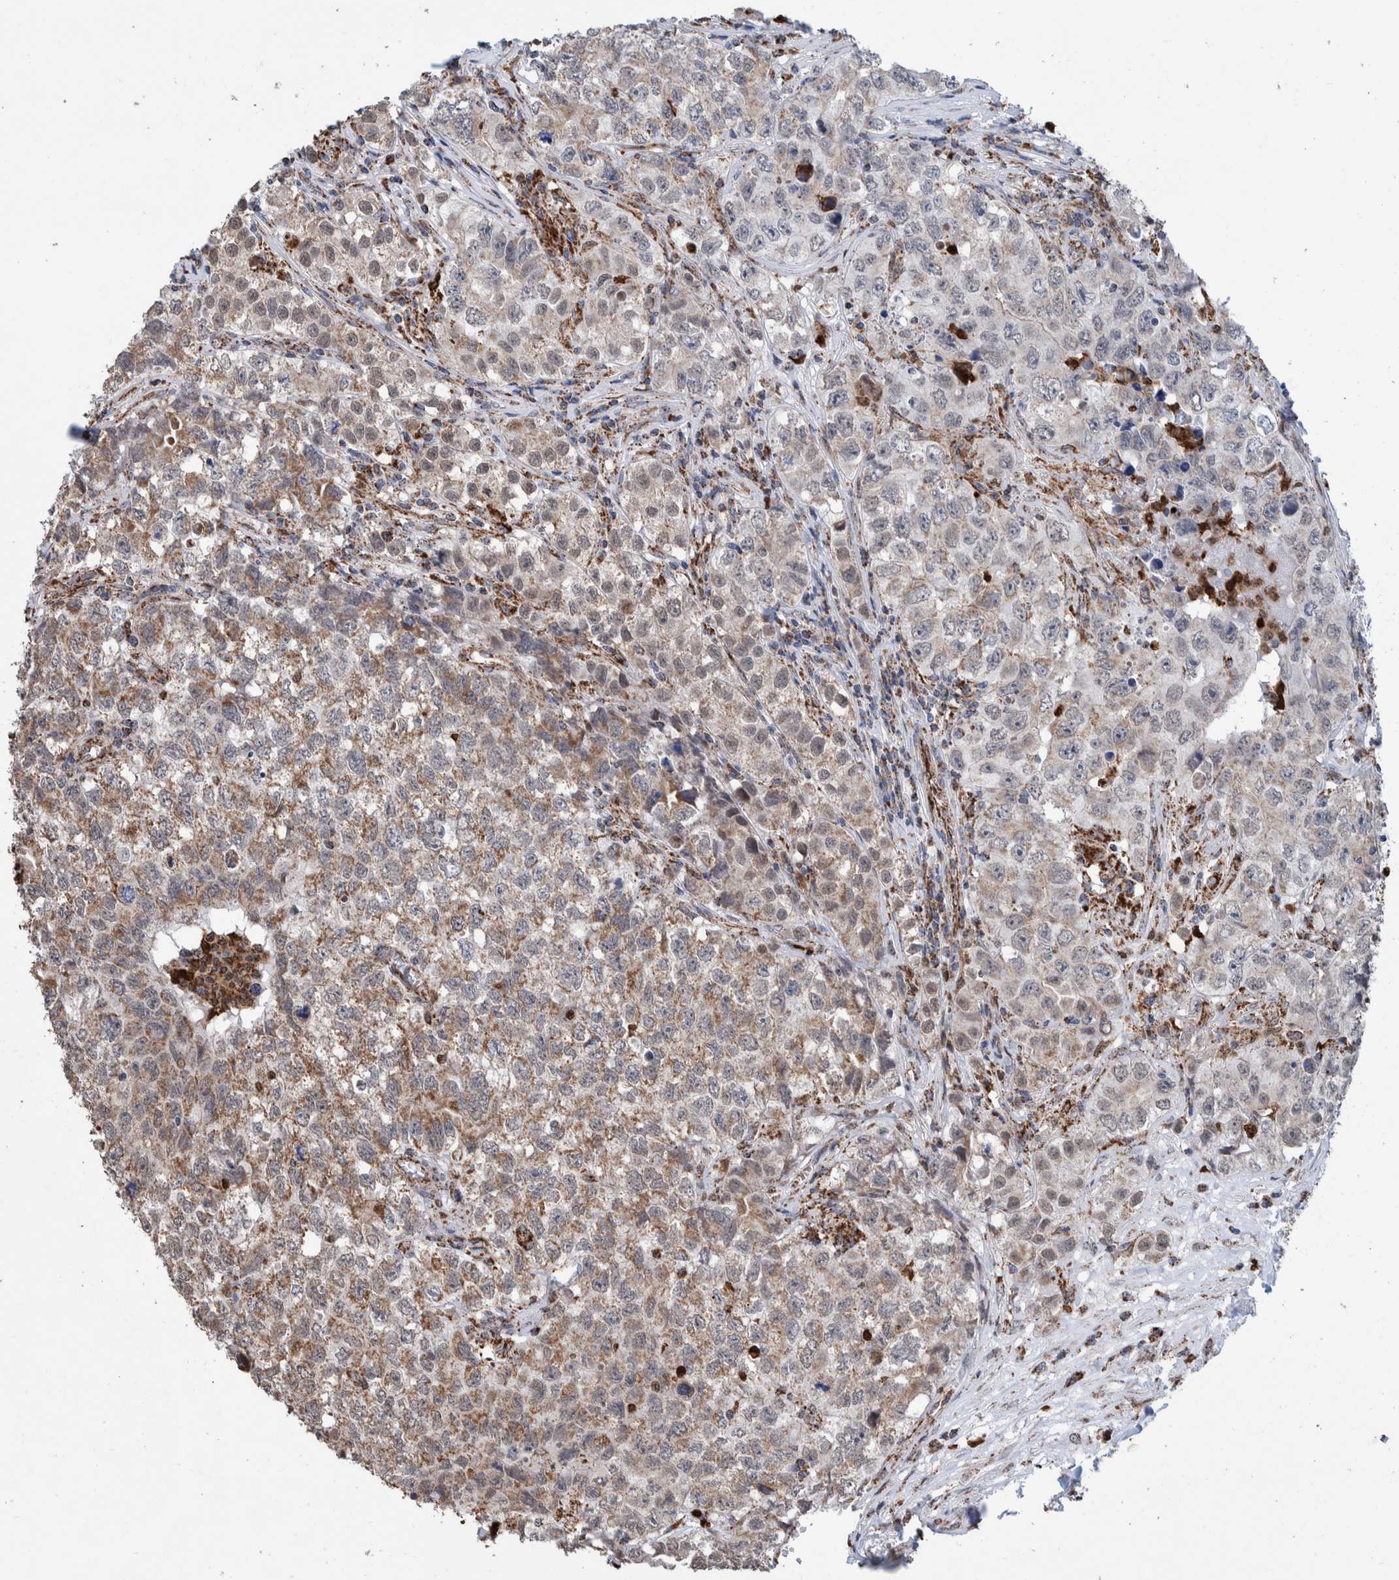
{"staining": {"intensity": "weak", "quantity": "25%-75%", "location": "cytoplasmic/membranous"}, "tissue": "testis cancer", "cell_type": "Tumor cells", "image_type": "cancer", "snomed": [{"axis": "morphology", "description": "Seminoma, NOS"}, {"axis": "morphology", "description": "Carcinoma, Embryonal, NOS"}, {"axis": "topography", "description": "Testis"}], "caption": "Testis cancer (seminoma) tissue exhibits weak cytoplasmic/membranous positivity in about 25%-75% of tumor cells The staining is performed using DAB (3,3'-diaminobenzidine) brown chromogen to label protein expression. The nuclei are counter-stained blue using hematoxylin.", "gene": "DECR1", "patient": {"sex": "male", "age": 43}}